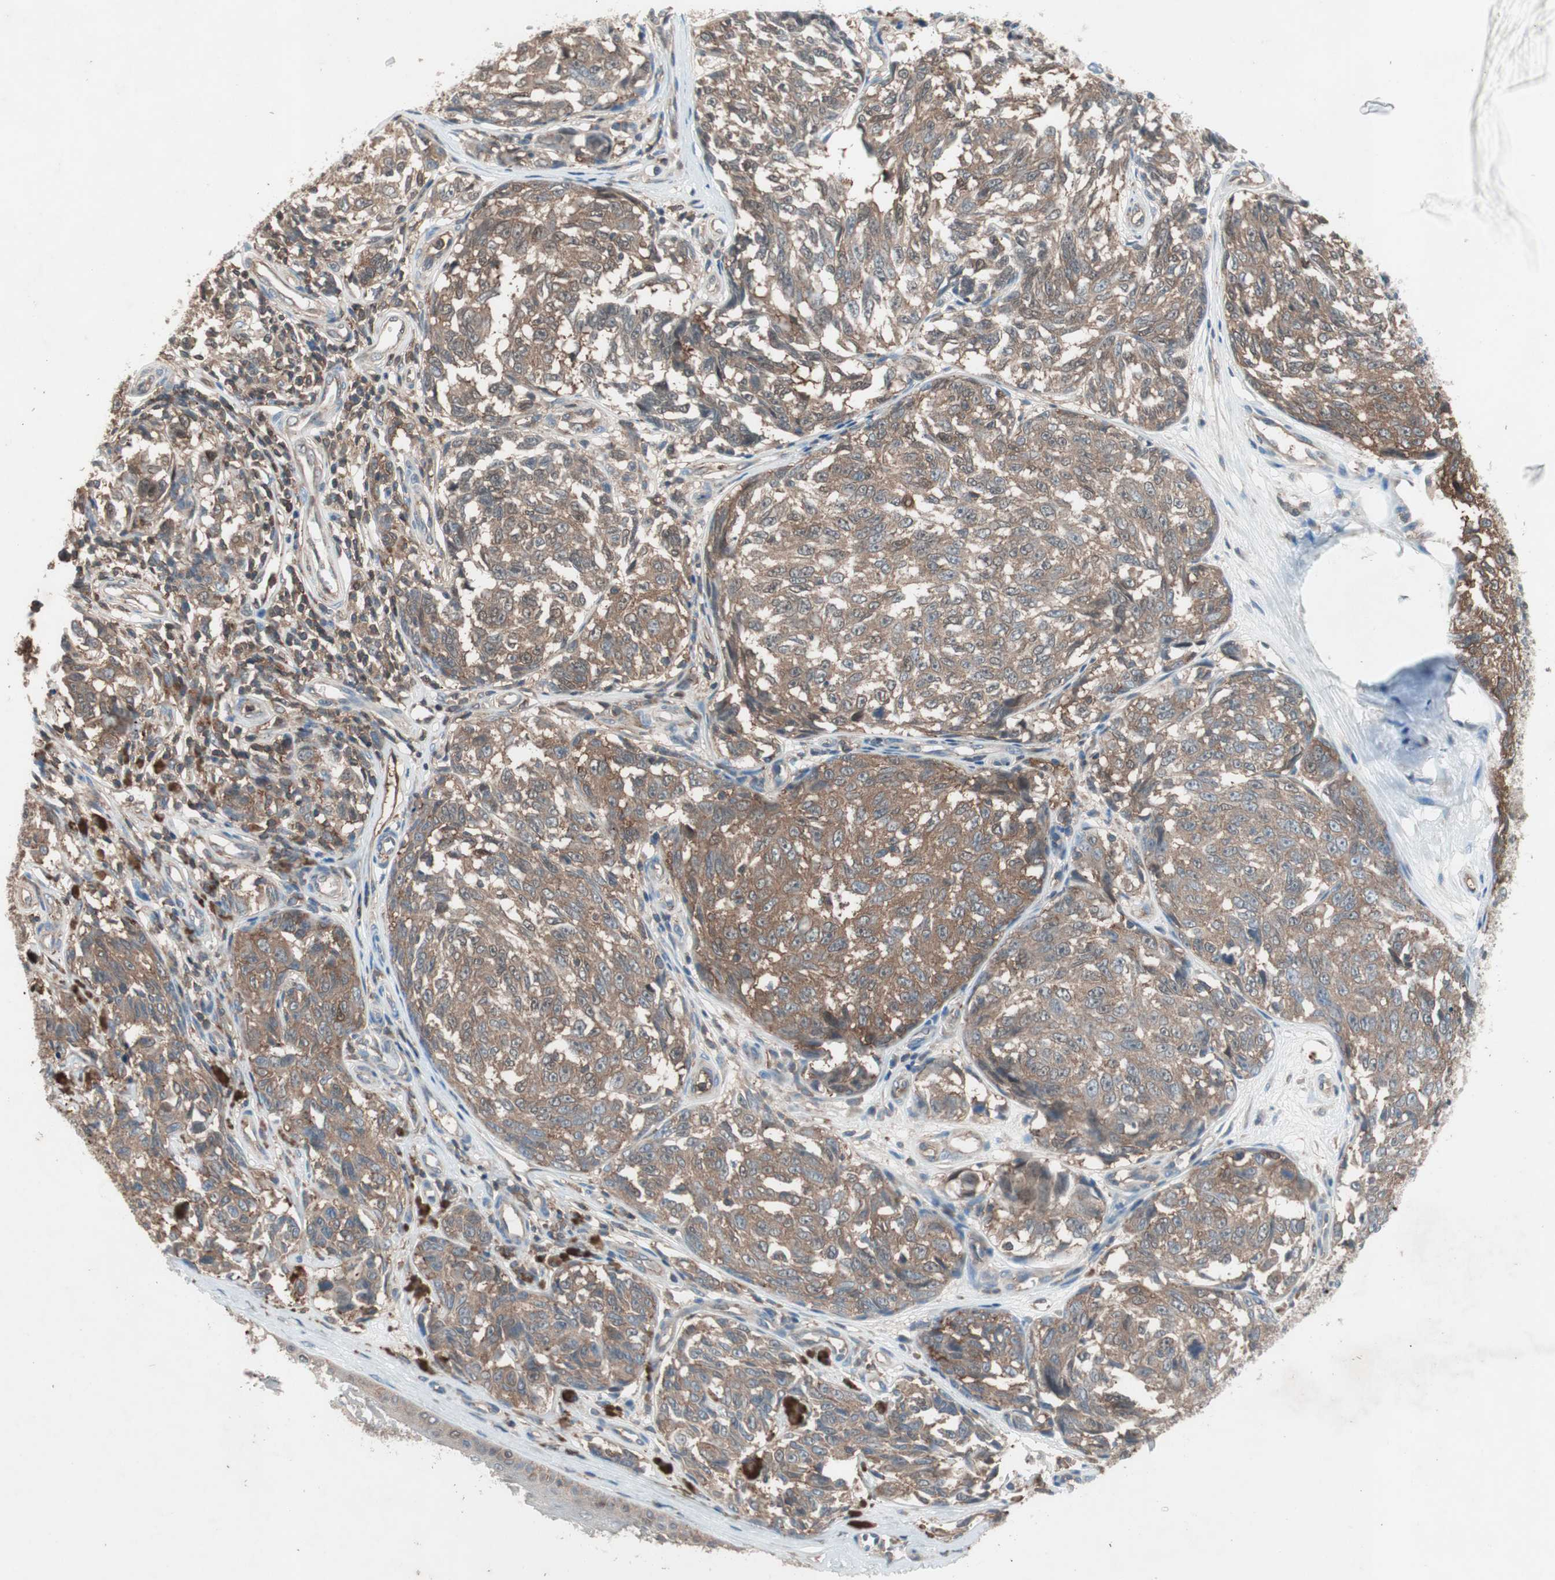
{"staining": {"intensity": "moderate", "quantity": ">75%", "location": "cytoplasmic/membranous"}, "tissue": "melanoma", "cell_type": "Tumor cells", "image_type": "cancer", "snomed": [{"axis": "morphology", "description": "Malignant melanoma, NOS"}, {"axis": "topography", "description": "Skin"}], "caption": "IHC micrograph of neoplastic tissue: human melanoma stained using immunohistochemistry demonstrates medium levels of moderate protein expression localized specifically in the cytoplasmic/membranous of tumor cells, appearing as a cytoplasmic/membranous brown color.", "gene": "GALT", "patient": {"sex": "female", "age": 64}}